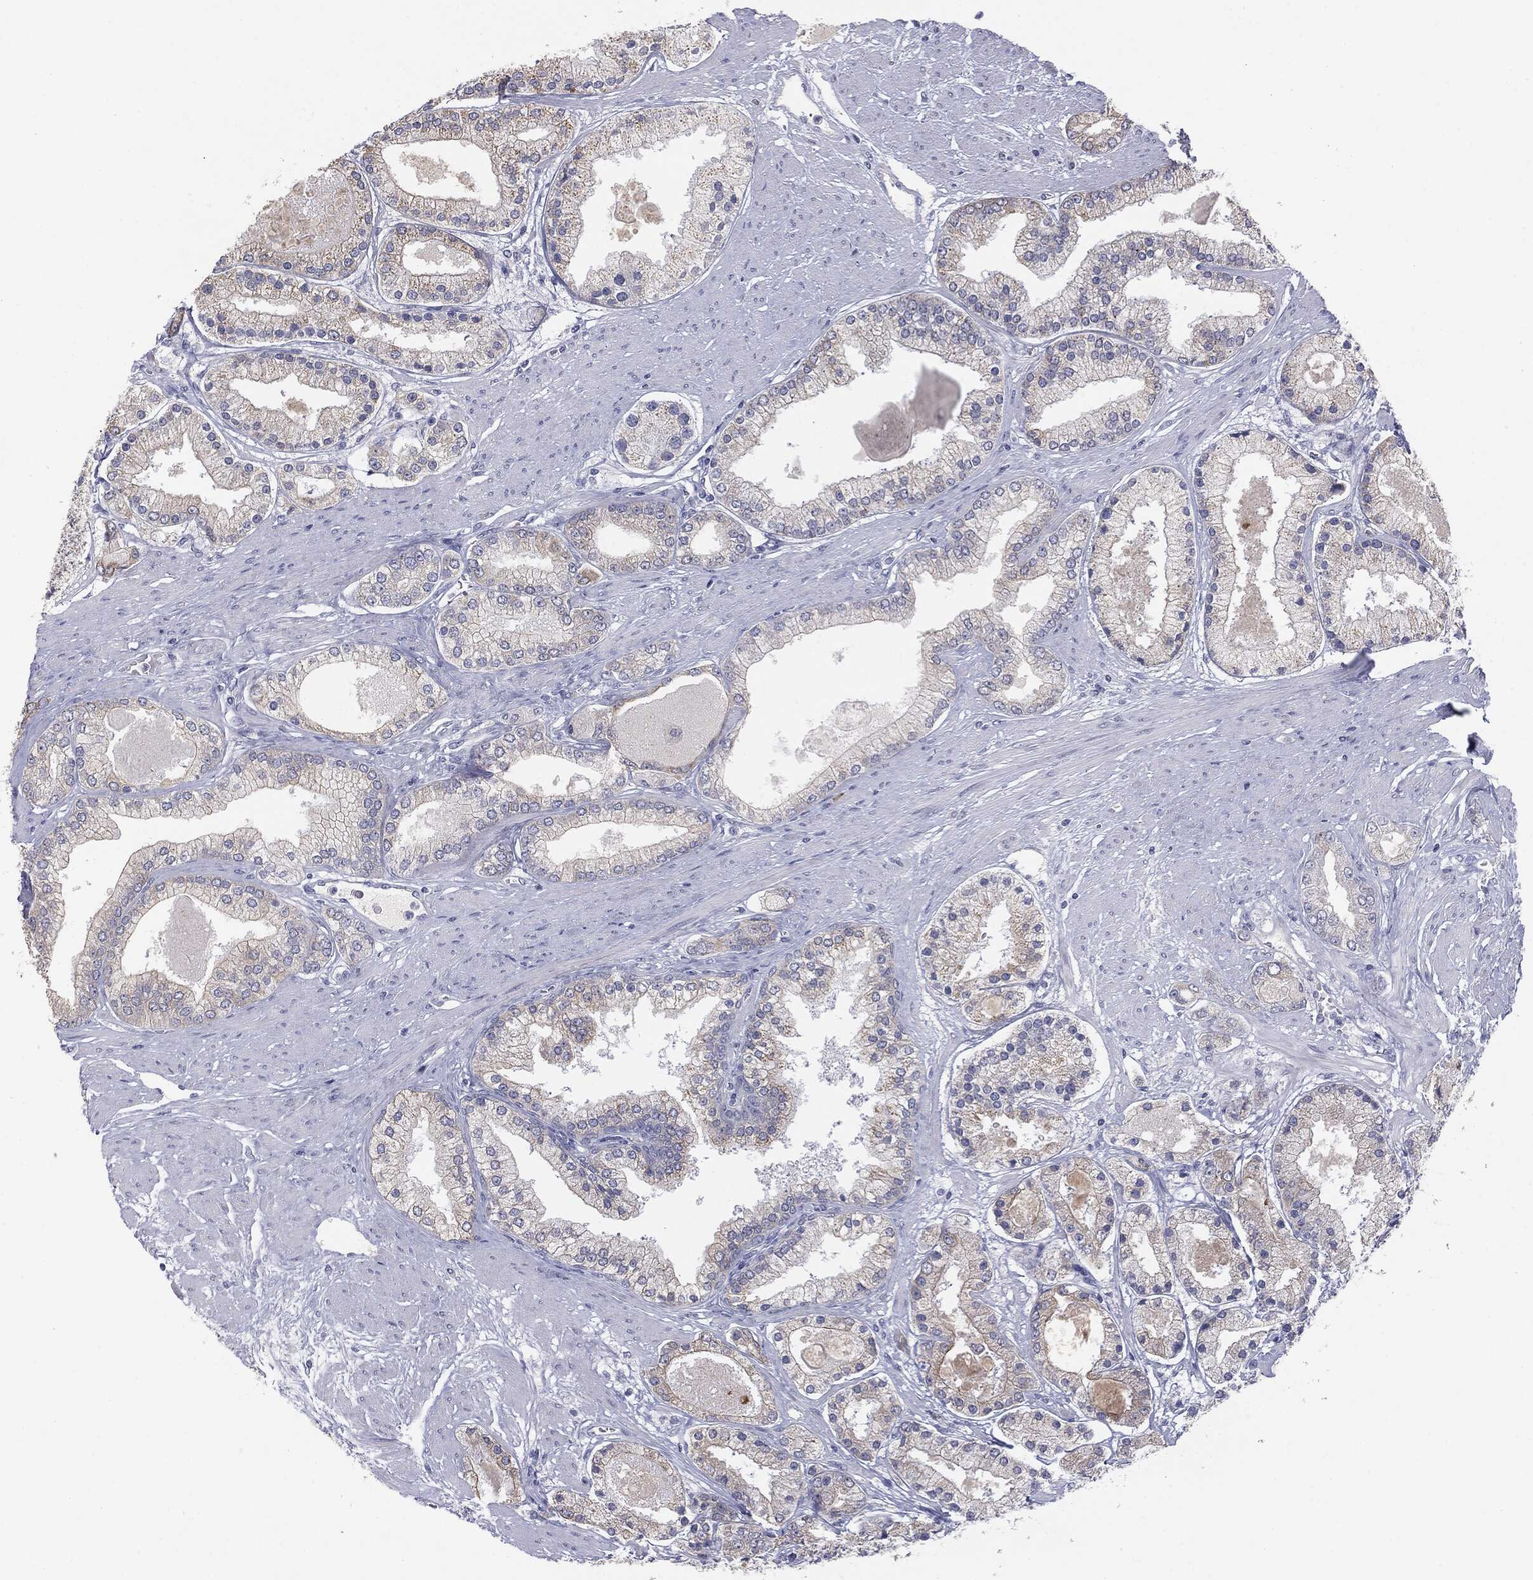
{"staining": {"intensity": "negative", "quantity": "none", "location": "none"}, "tissue": "prostate cancer", "cell_type": "Tumor cells", "image_type": "cancer", "snomed": [{"axis": "morphology", "description": "Adenocarcinoma, High grade"}, {"axis": "topography", "description": "Prostate"}], "caption": "Immunohistochemistry (IHC) micrograph of human prostate cancer (high-grade adenocarcinoma) stained for a protein (brown), which displays no staining in tumor cells. The staining was performed using DAB (3,3'-diaminobenzidine) to visualize the protein expression in brown, while the nuclei were stained in blue with hematoxylin (Magnification: 20x).", "gene": "MUC1", "patient": {"sex": "male", "age": 67}}